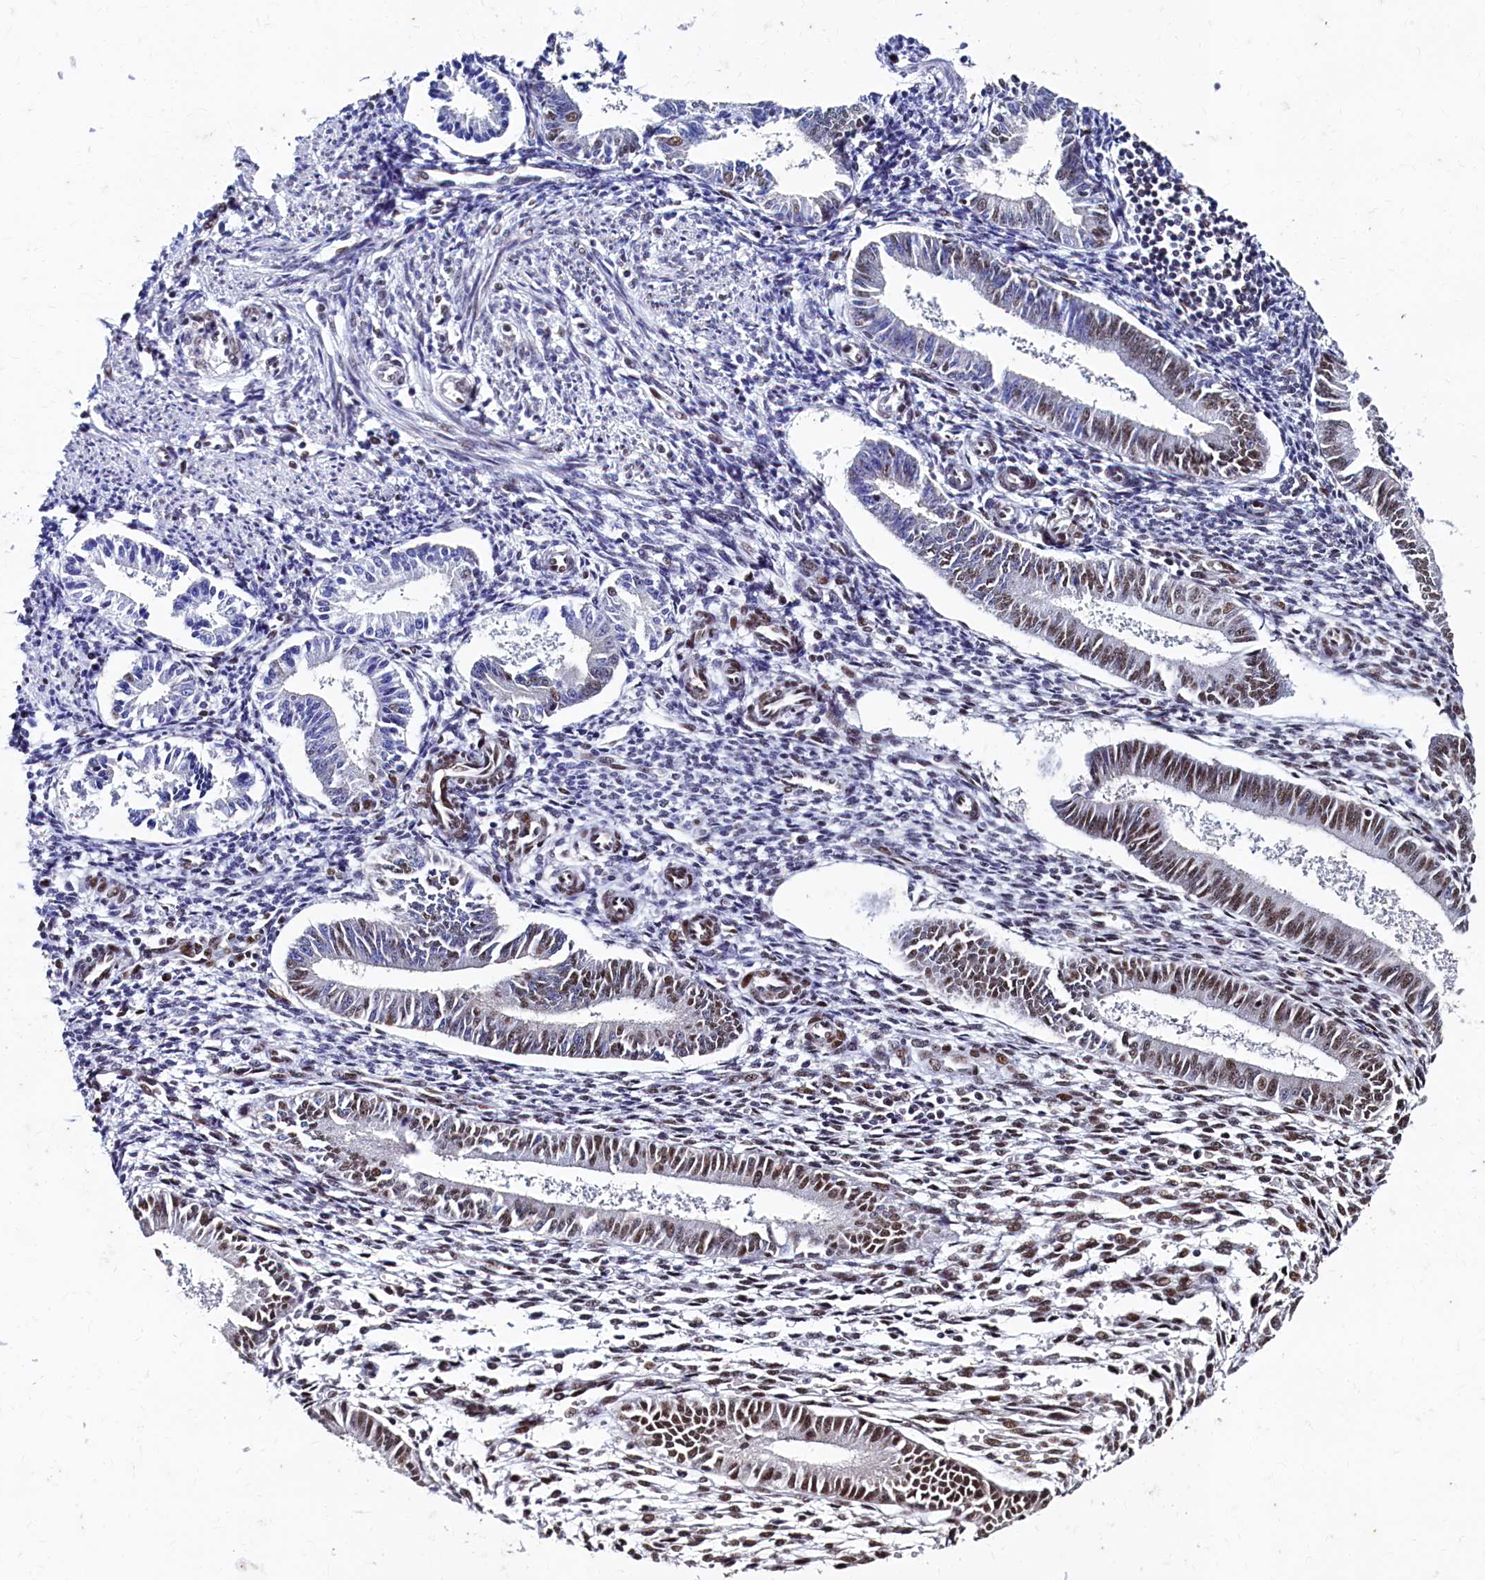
{"staining": {"intensity": "moderate", "quantity": "25%-75%", "location": "nuclear"}, "tissue": "endometrium", "cell_type": "Cells in endometrial stroma", "image_type": "normal", "snomed": [{"axis": "morphology", "description": "Normal tissue, NOS"}, {"axis": "topography", "description": "Uterus"}, {"axis": "topography", "description": "Endometrium"}], "caption": "Immunohistochemical staining of benign endometrium shows 25%-75% levels of moderate nuclear protein expression in about 25%-75% of cells in endometrial stroma. The protein of interest is shown in brown color, while the nuclei are stained blue.", "gene": "CPSF7", "patient": {"sex": "female", "age": 48}}